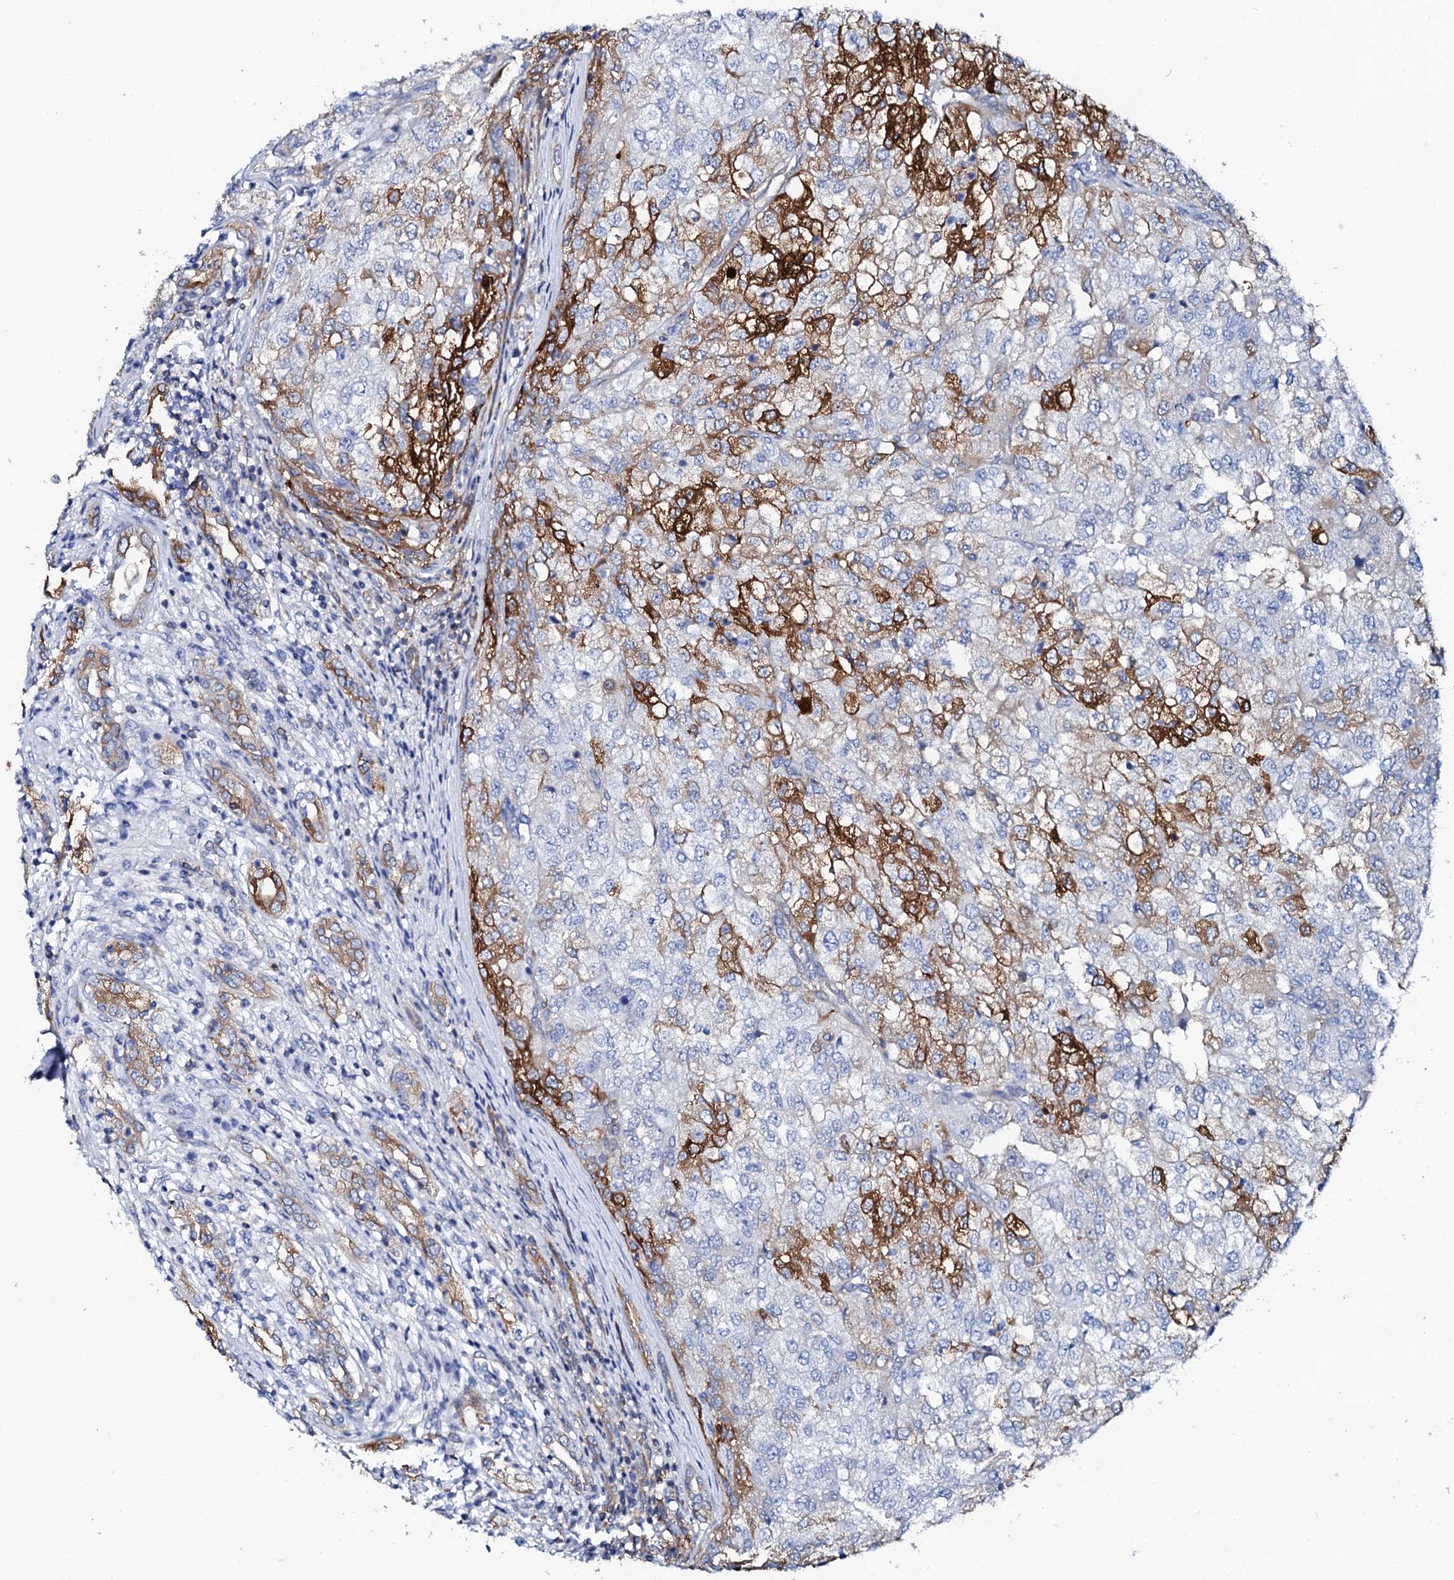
{"staining": {"intensity": "strong", "quantity": "25%-75%", "location": "cytoplasmic/membranous"}, "tissue": "renal cancer", "cell_type": "Tumor cells", "image_type": "cancer", "snomed": [{"axis": "morphology", "description": "Adenocarcinoma, NOS"}, {"axis": "topography", "description": "Kidney"}], "caption": "Protein staining of renal cancer (adenocarcinoma) tissue reveals strong cytoplasmic/membranous staining in about 25%-75% of tumor cells.", "gene": "GLB1L3", "patient": {"sex": "female", "age": 54}}